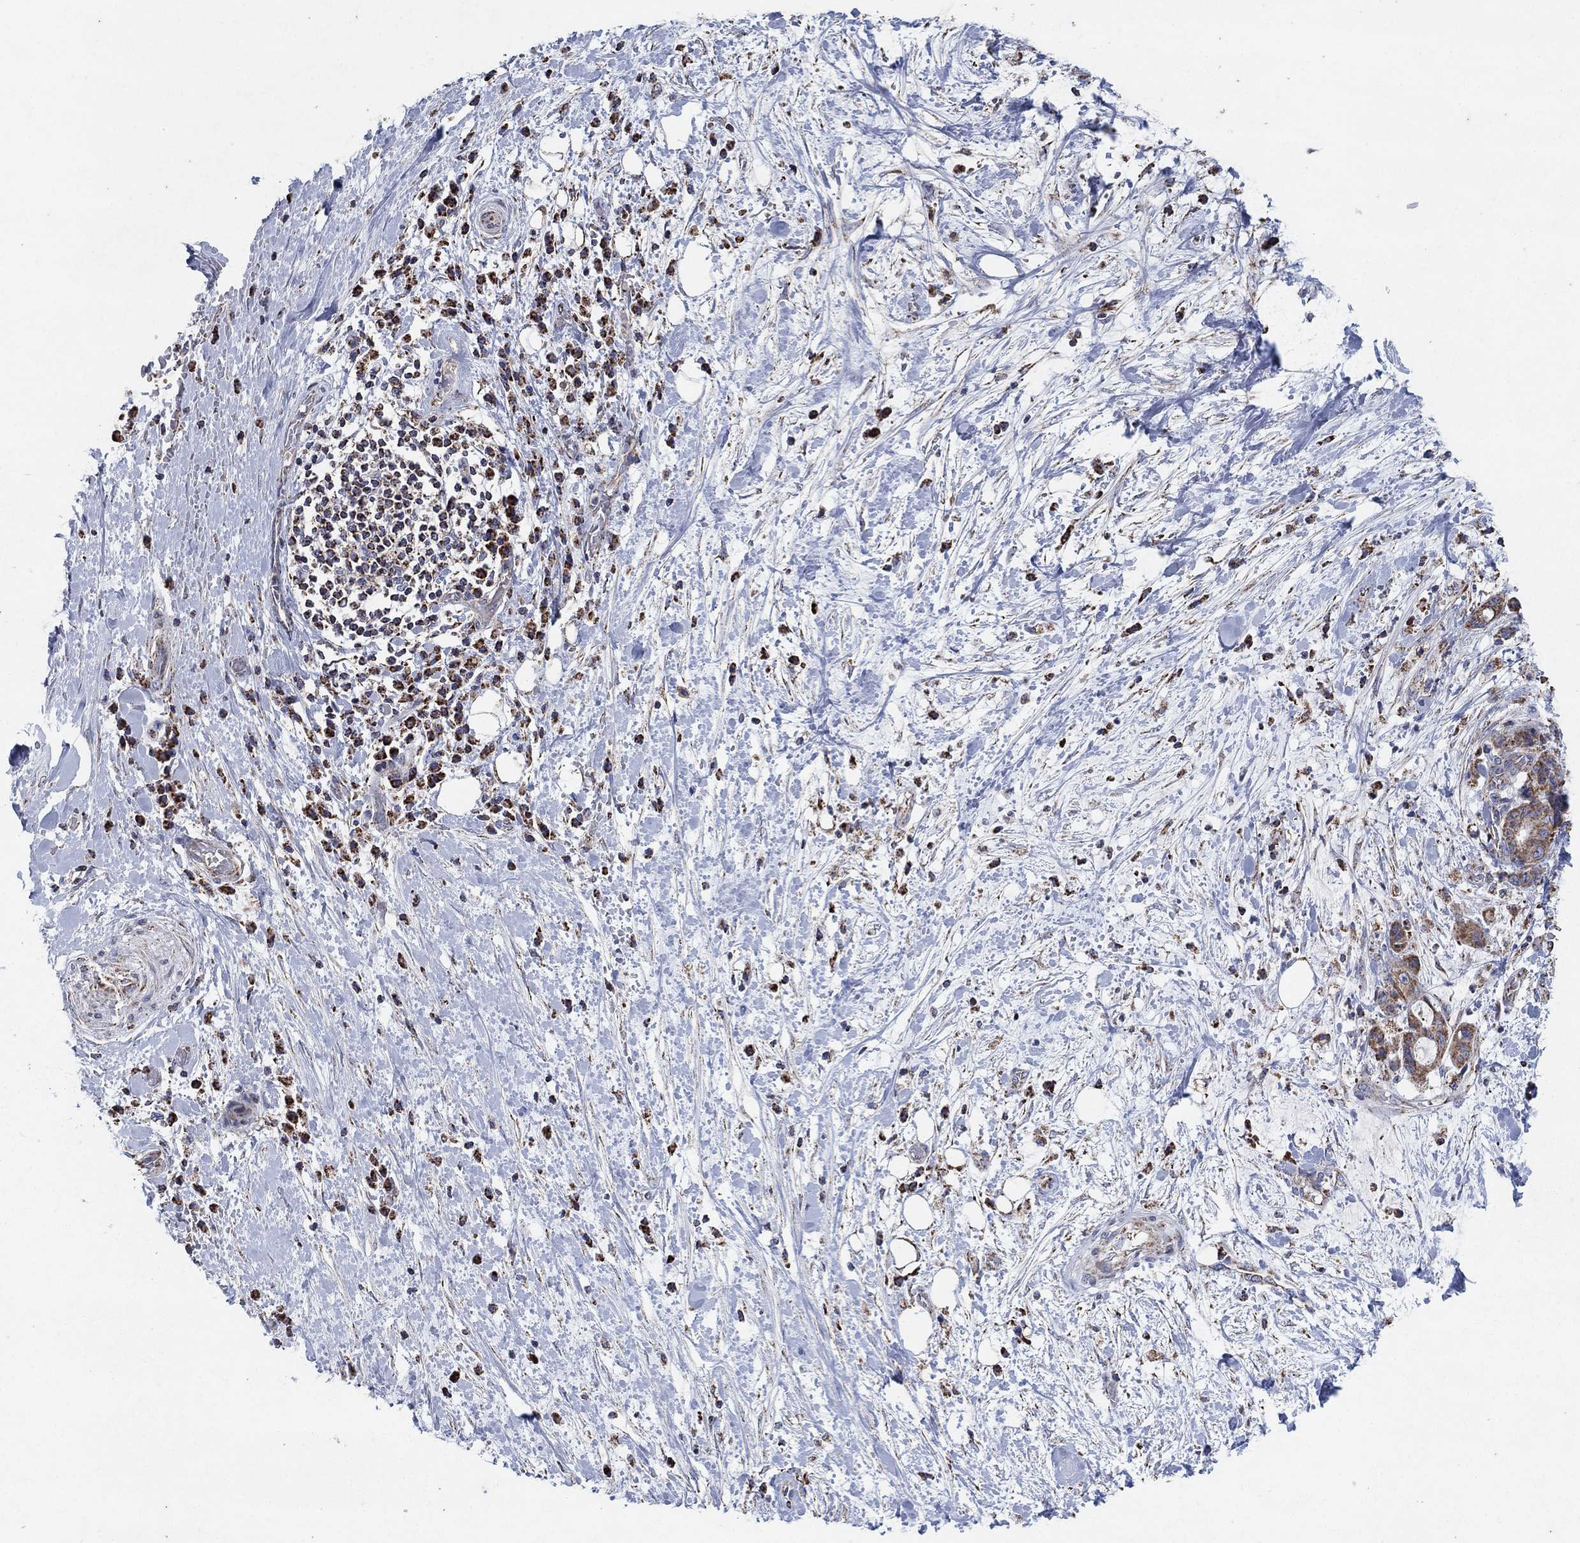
{"staining": {"intensity": "moderate", "quantity": ">75%", "location": "cytoplasmic/membranous"}, "tissue": "liver cancer", "cell_type": "Tumor cells", "image_type": "cancer", "snomed": [{"axis": "morphology", "description": "Cholangiocarcinoma"}, {"axis": "topography", "description": "Liver"}], "caption": "IHC image of neoplastic tissue: human cholangiocarcinoma (liver) stained using immunohistochemistry displays medium levels of moderate protein expression localized specifically in the cytoplasmic/membranous of tumor cells, appearing as a cytoplasmic/membranous brown color.", "gene": "C9orf85", "patient": {"sex": "female", "age": 73}}